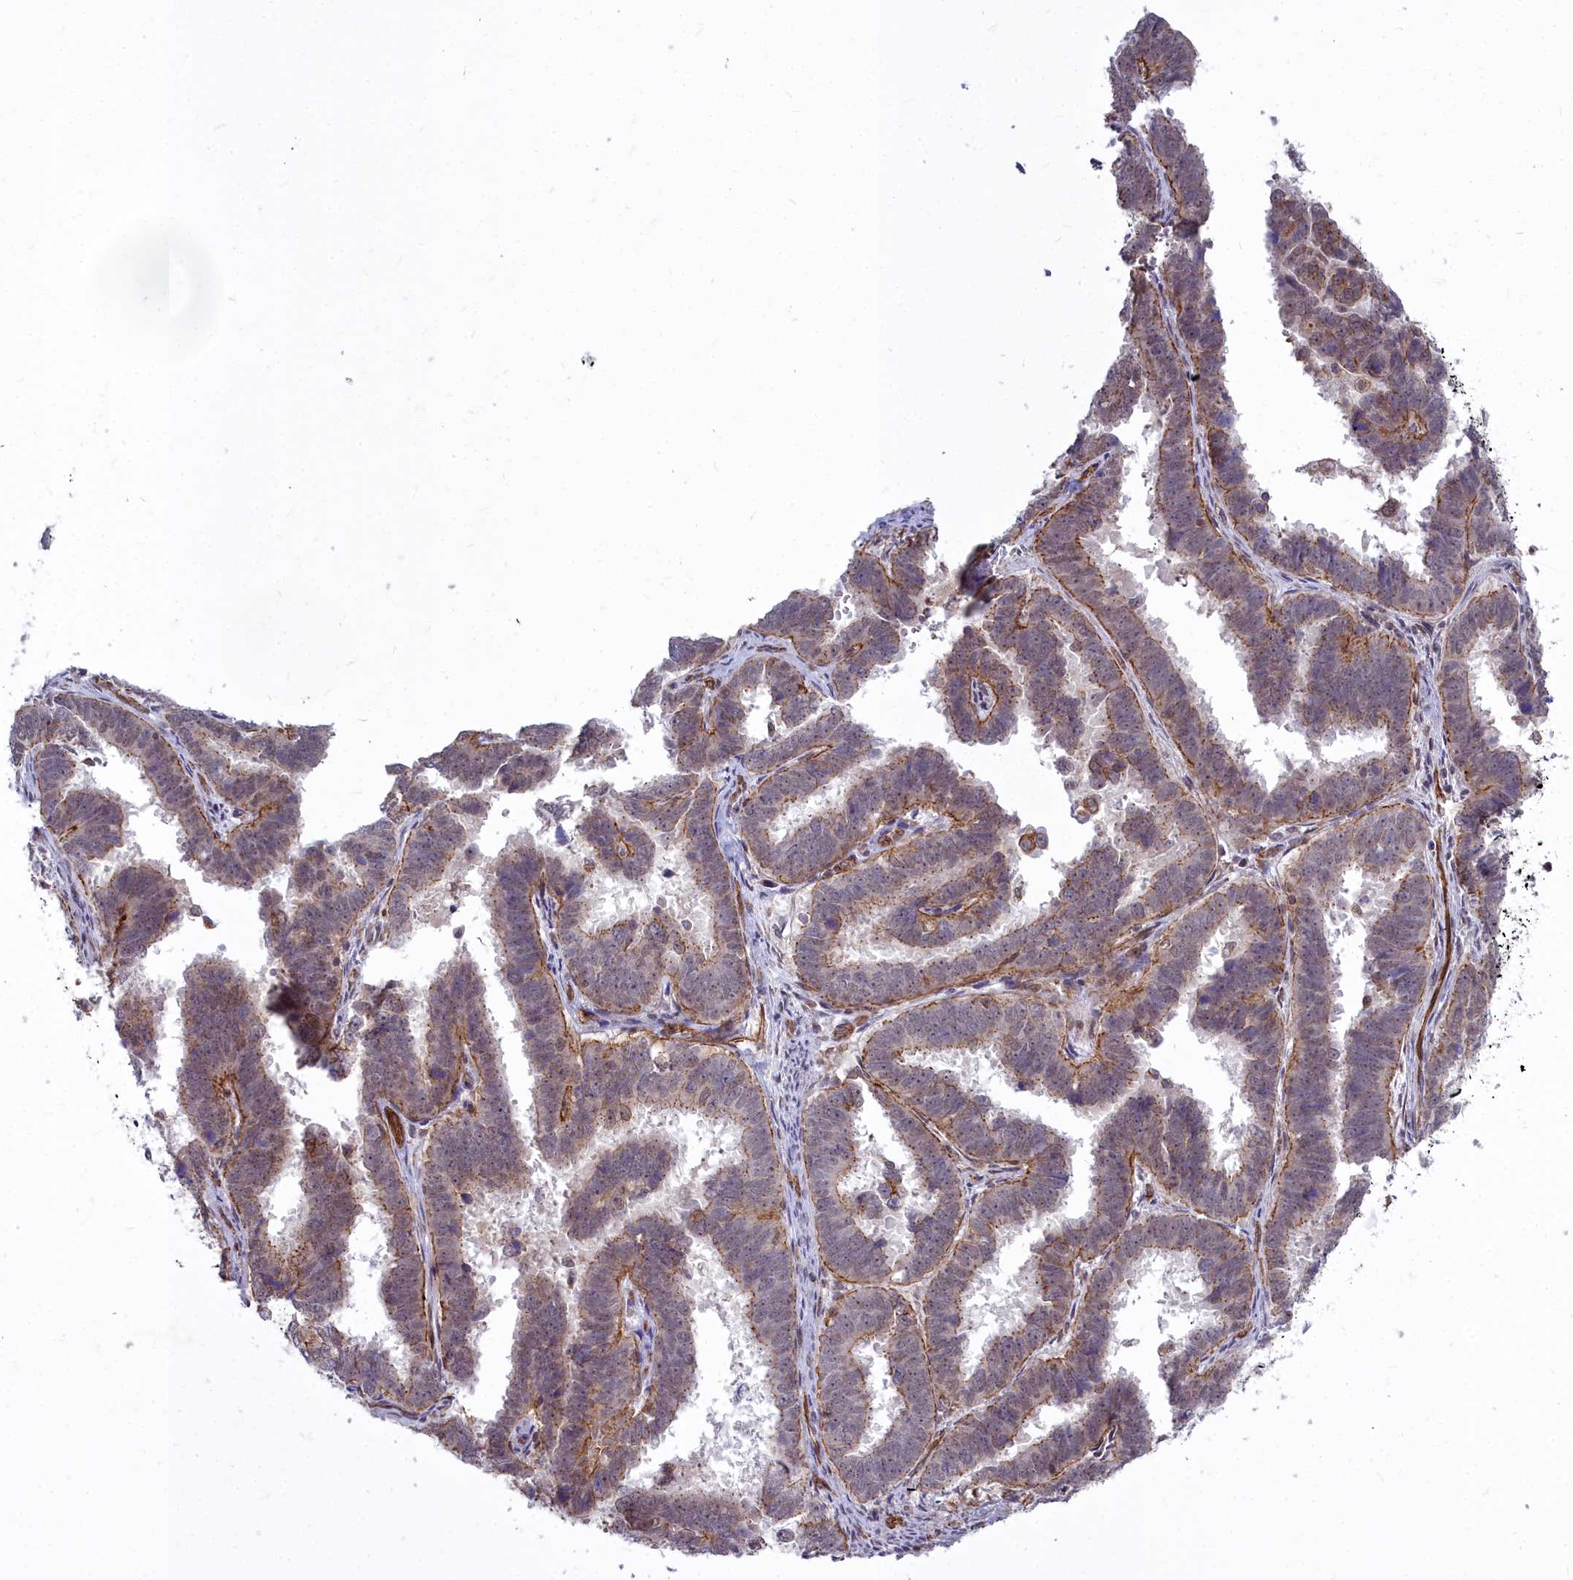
{"staining": {"intensity": "negative", "quantity": "none", "location": "none"}, "tissue": "endometrial cancer", "cell_type": "Tumor cells", "image_type": "cancer", "snomed": [{"axis": "morphology", "description": "Adenocarcinoma, NOS"}, {"axis": "topography", "description": "Endometrium"}], "caption": "Tumor cells are negative for brown protein staining in adenocarcinoma (endometrial).", "gene": "YJU2", "patient": {"sex": "female", "age": 75}}